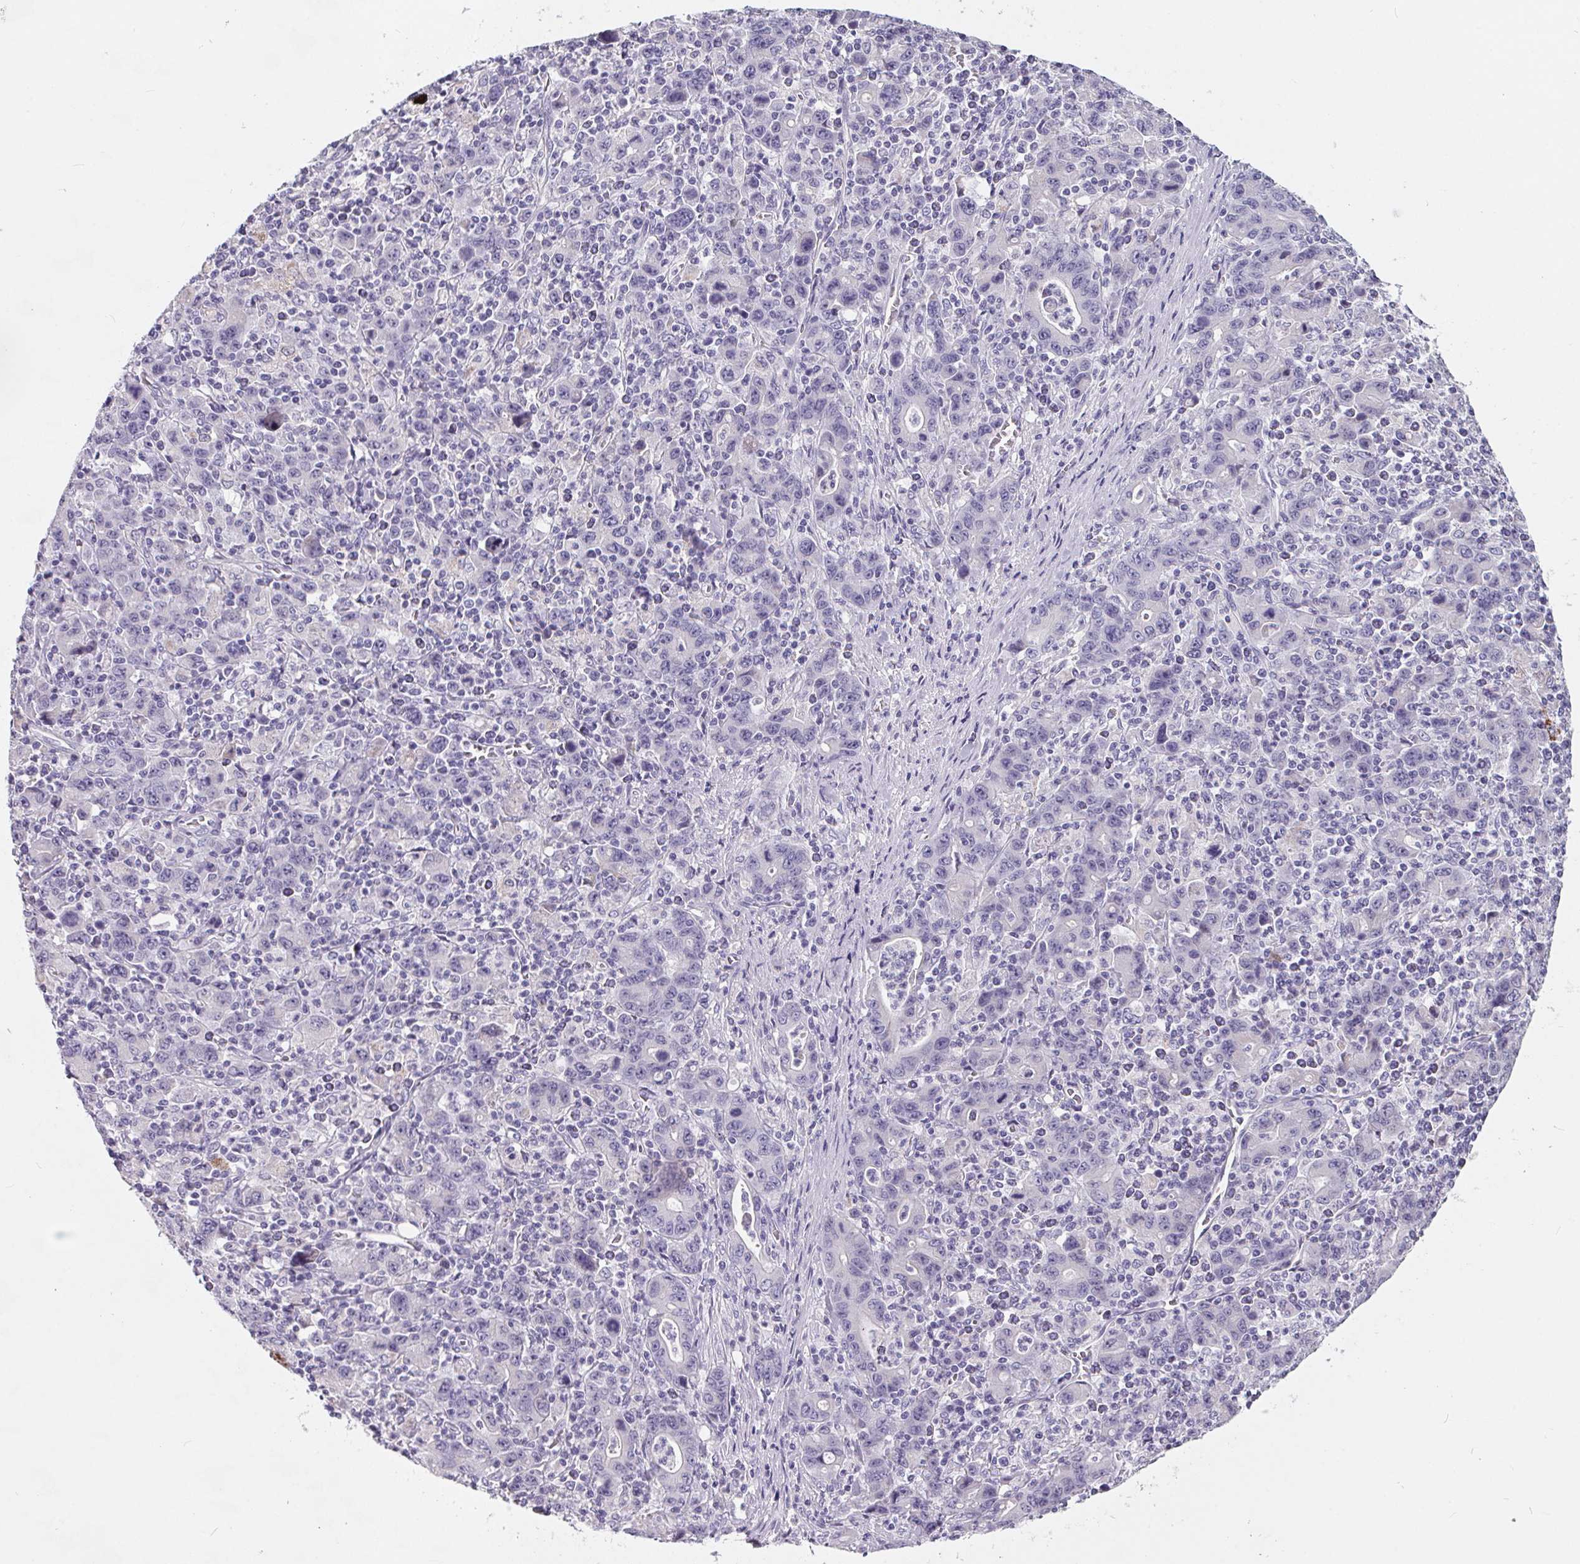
{"staining": {"intensity": "negative", "quantity": "none", "location": "none"}, "tissue": "stomach cancer", "cell_type": "Tumor cells", "image_type": "cancer", "snomed": [{"axis": "morphology", "description": "Adenocarcinoma, NOS"}, {"axis": "topography", "description": "Stomach, upper"}], "caption": "Immunohistochemistry (IHC) photomicrograph of adenocarcinoma (stomach) stained for a protein (brown), which demonstrates no positivity in tumor cells.", "gene": "FDX1", "patient": {"sex": "male", "age": 69}}